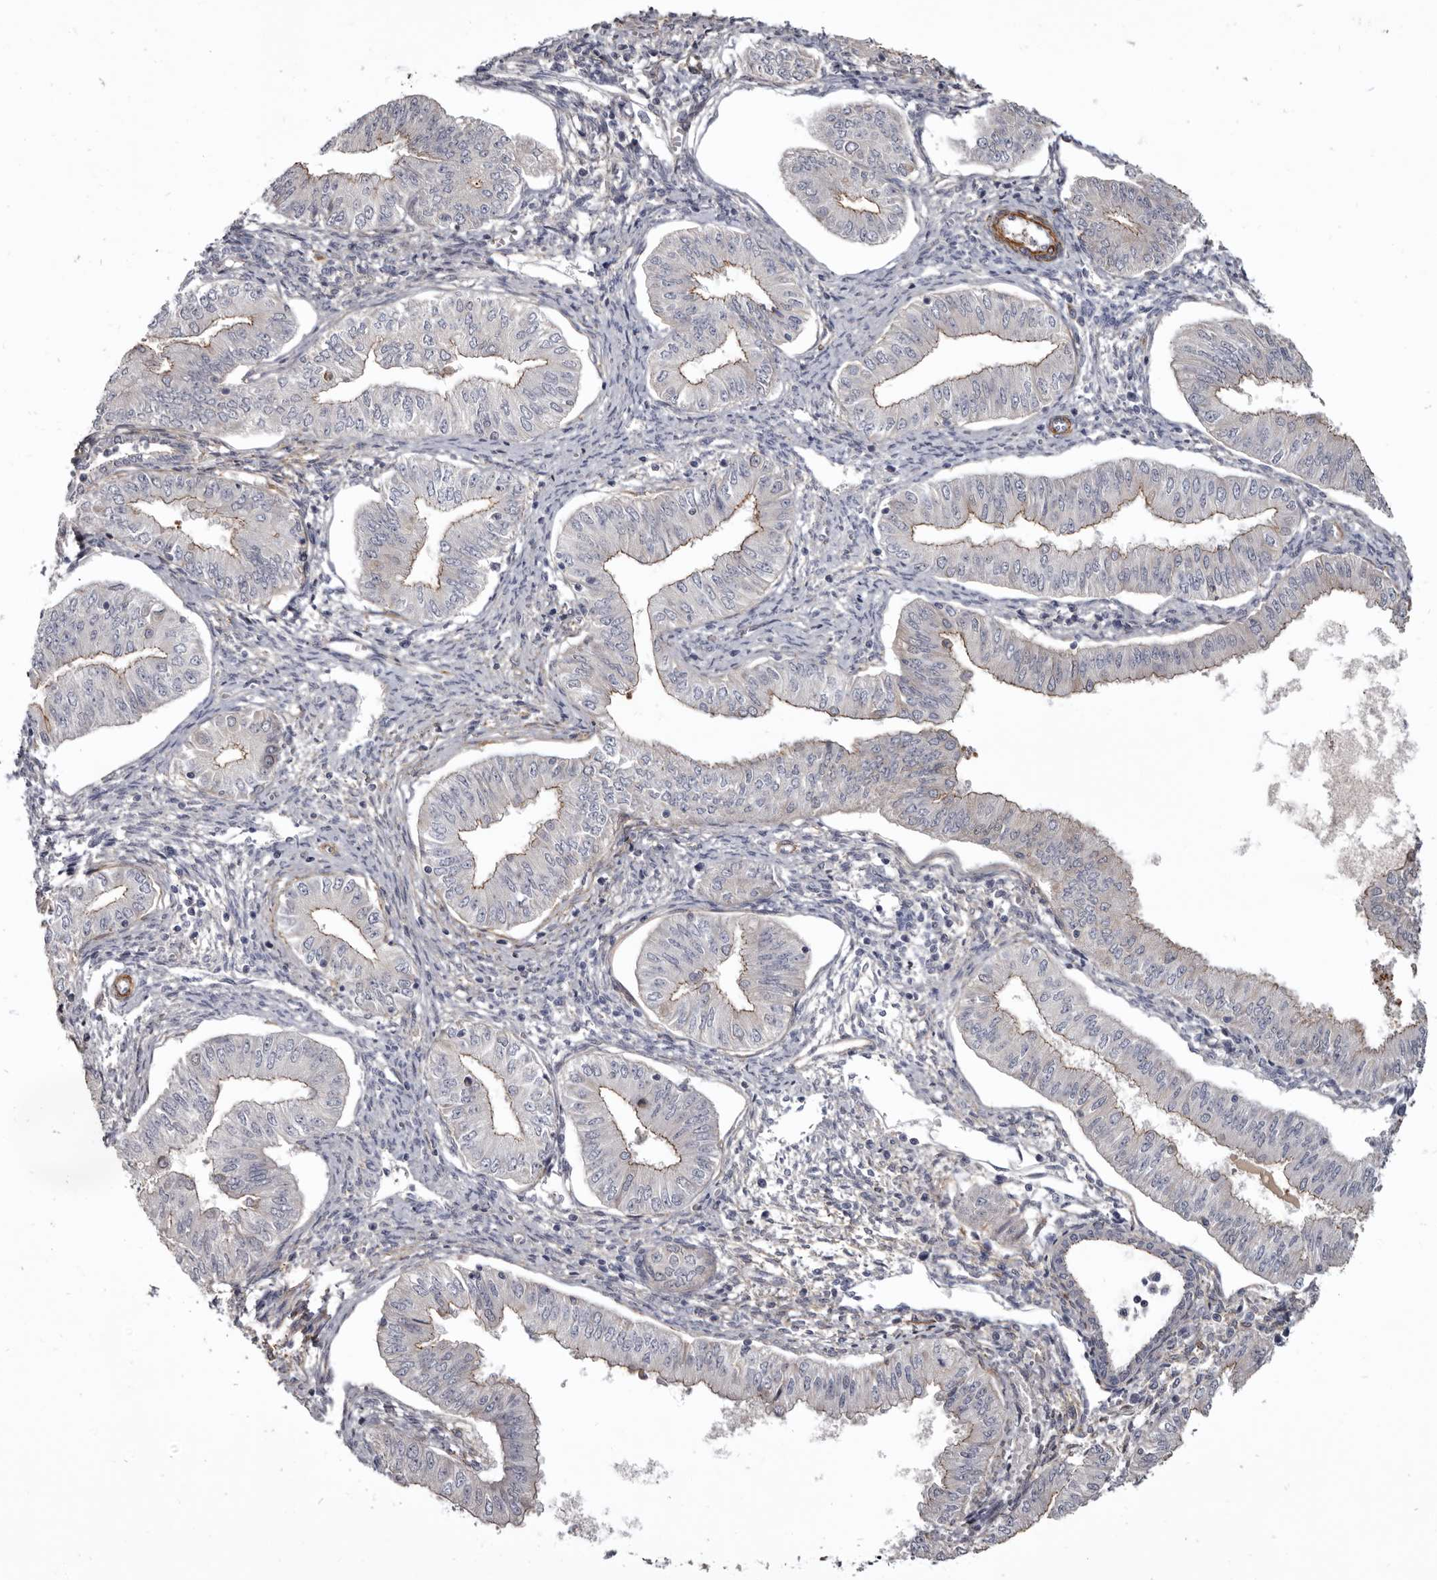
{"staining": {"intensity": "weak", "quantity": "25%-75%", "location": "cytoplasmic/membranous"}, "tissue": "endometrial cancer", "cell_type": "Tumor cells", "image_type": "cancer", "snomed": [{"axis": "morphology", "description": "Normal tissue, NOS"}, {"axis": "morphology", "description": "Adenocarcinoma, NOS"}, {"axis": "topography", "description": "Endometrium"}], "caption": "This image displays endometrial cancer stained with IHC to label a protein in brown. The cytoplasmic/membranous of tumor cells show weak positivity for the protein. Nuclei are counter-stained blue.", "gene": "CGN", "patient": {"sex": "female", "age": 53}}